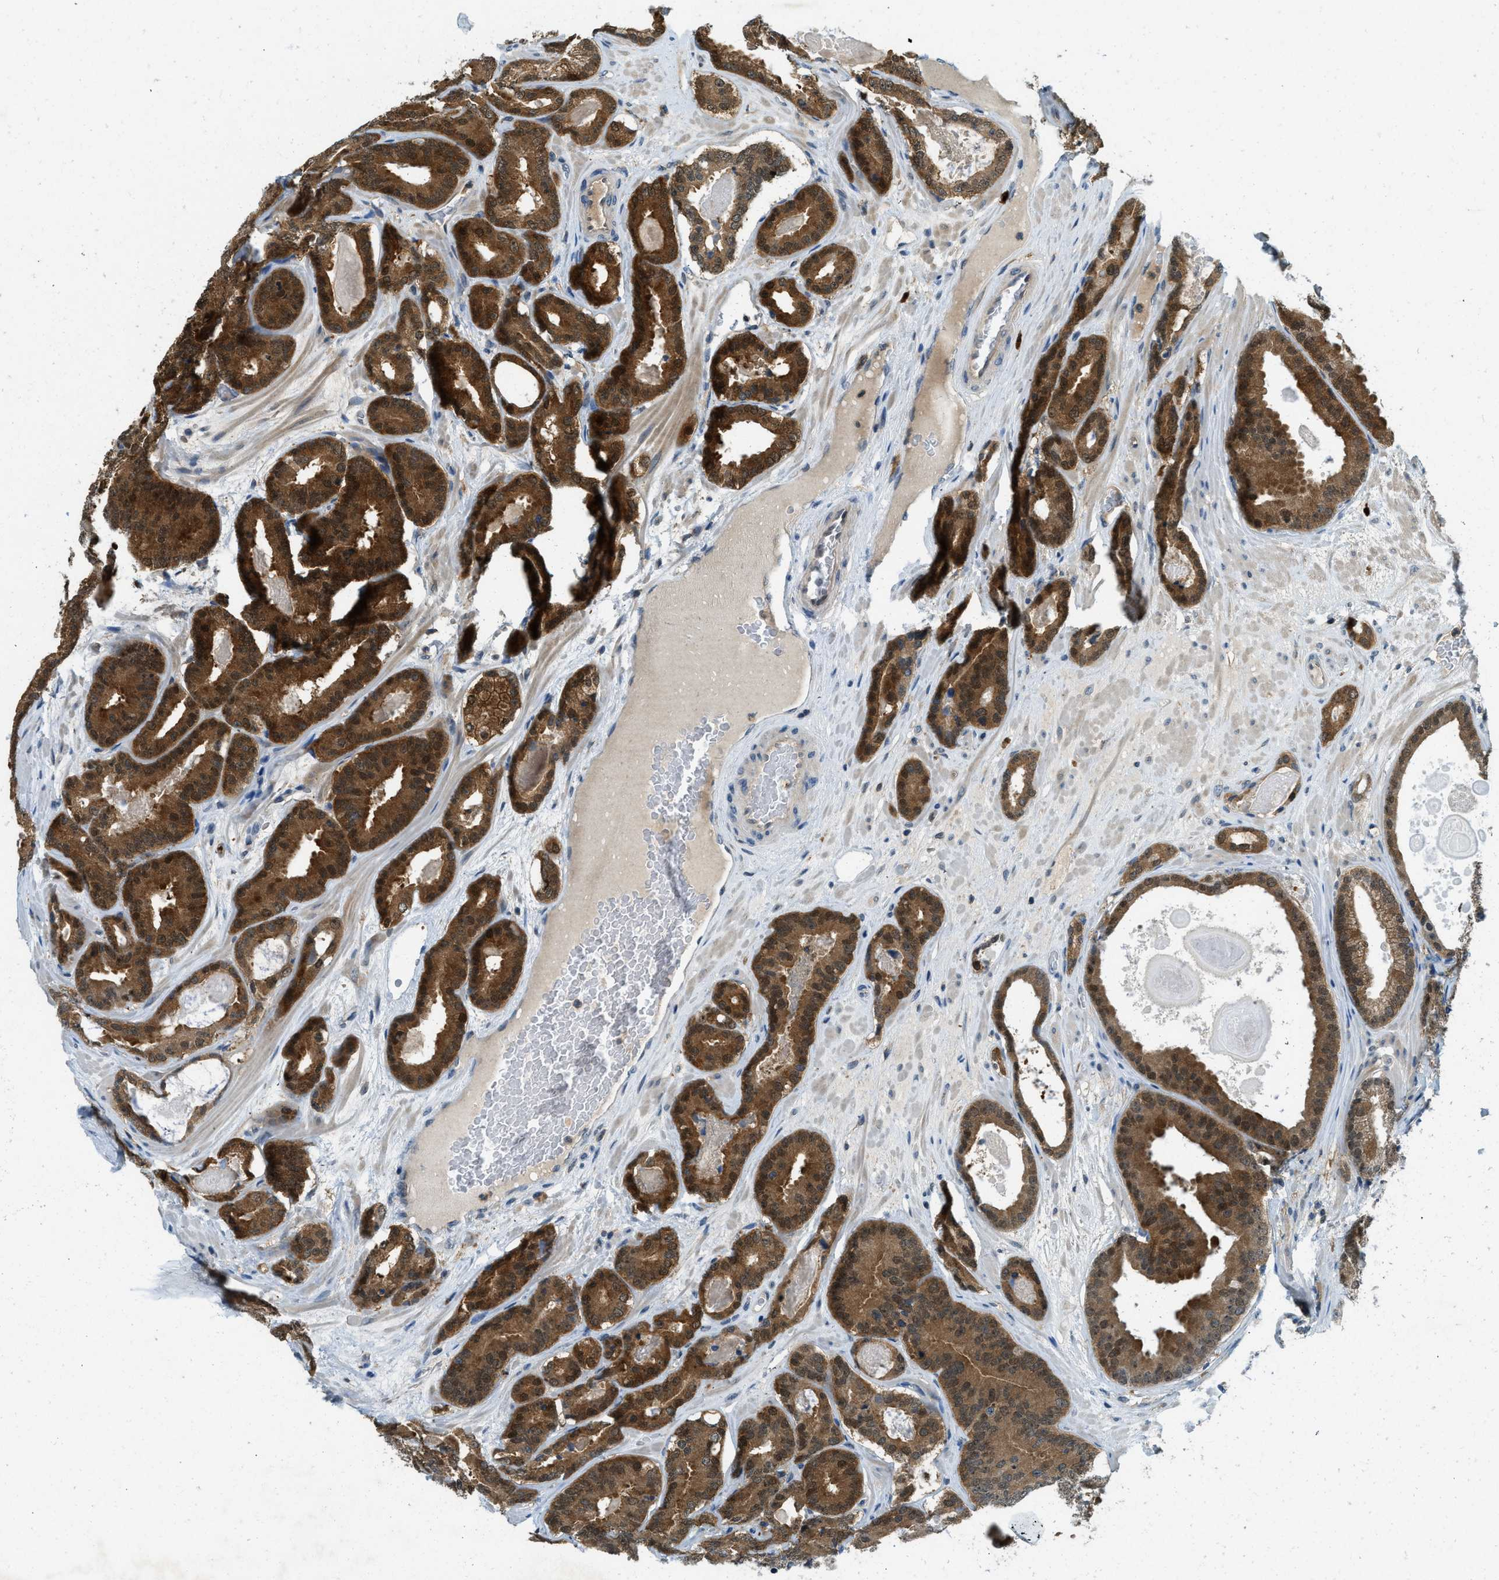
{"staining": {"intensity": "strong", "quantity": ">75%", "location": "cytoplasmic/membranous,nuclear"}, "tissue": "prostate cancer", "cell_type": "Tumor cells", "image_type": "cancer", "snomed": [{"axis": "morphology", "description": "Adenocarcinoma, High grade"}, {"axis": "topography", "description": "Prostate"}], "caption": "Immunohistochemistry (IHC) staining of high-grade adenocarcinoma (prostate), which demonstrates high levels of strong cytoplasmic/membranous and nuclear positivity in approximately >75% of tumor cells indicating strong cytoplasmic/membranous and nuclear protein expression. The staining was performed using DAB (3,3'-diaminobenzidine) (brown) for protein detection and nuclei were counterstained in hematoxylin (blue).", "gene": "GMPPB", "patient": {"sex": "male", "age": 60}}